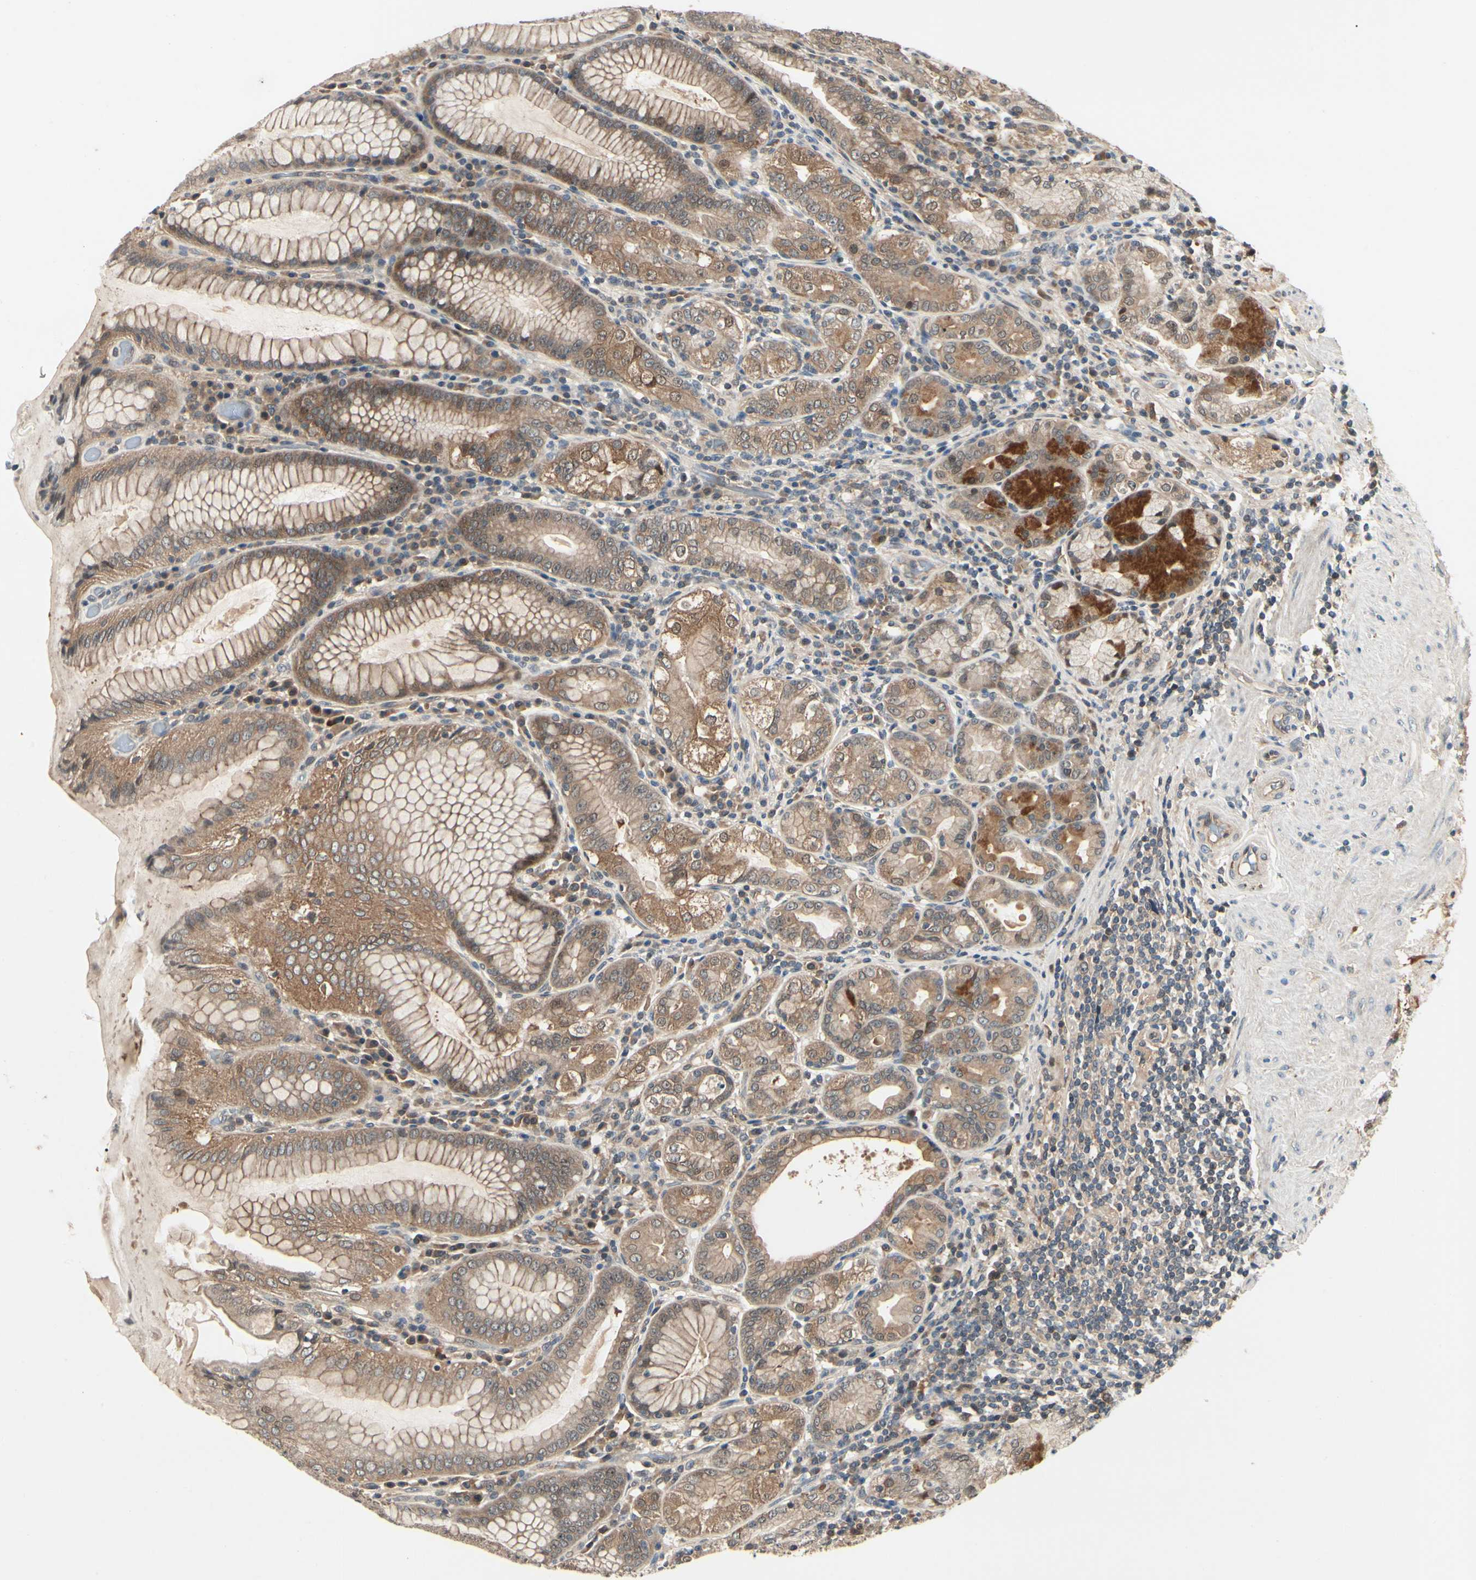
{"staining": {"intensity": "moderate", "quantity": ">75%", "location": "cytoplasmic/membranous"}, "tissue": "stomach", "cell_type": "Glandular cells", "image_type": "normal", "snomed": [{"axis": "morphology", "description": "Normal tissue, NOS"}, {"axis": "topography", "description": "Stomach, lower"}], "caption": "Protein expression analysis of benign human stomach reveals moderate cytoplasmic/membranous positivity in about >75% of glandular cells. The staining was performed using DAB, with brown indicating positive protein expression. Nuclei are stained blue with hematoxylin.", "gene": "RNF14", "patient": {"sex": "female", "age": 76}}